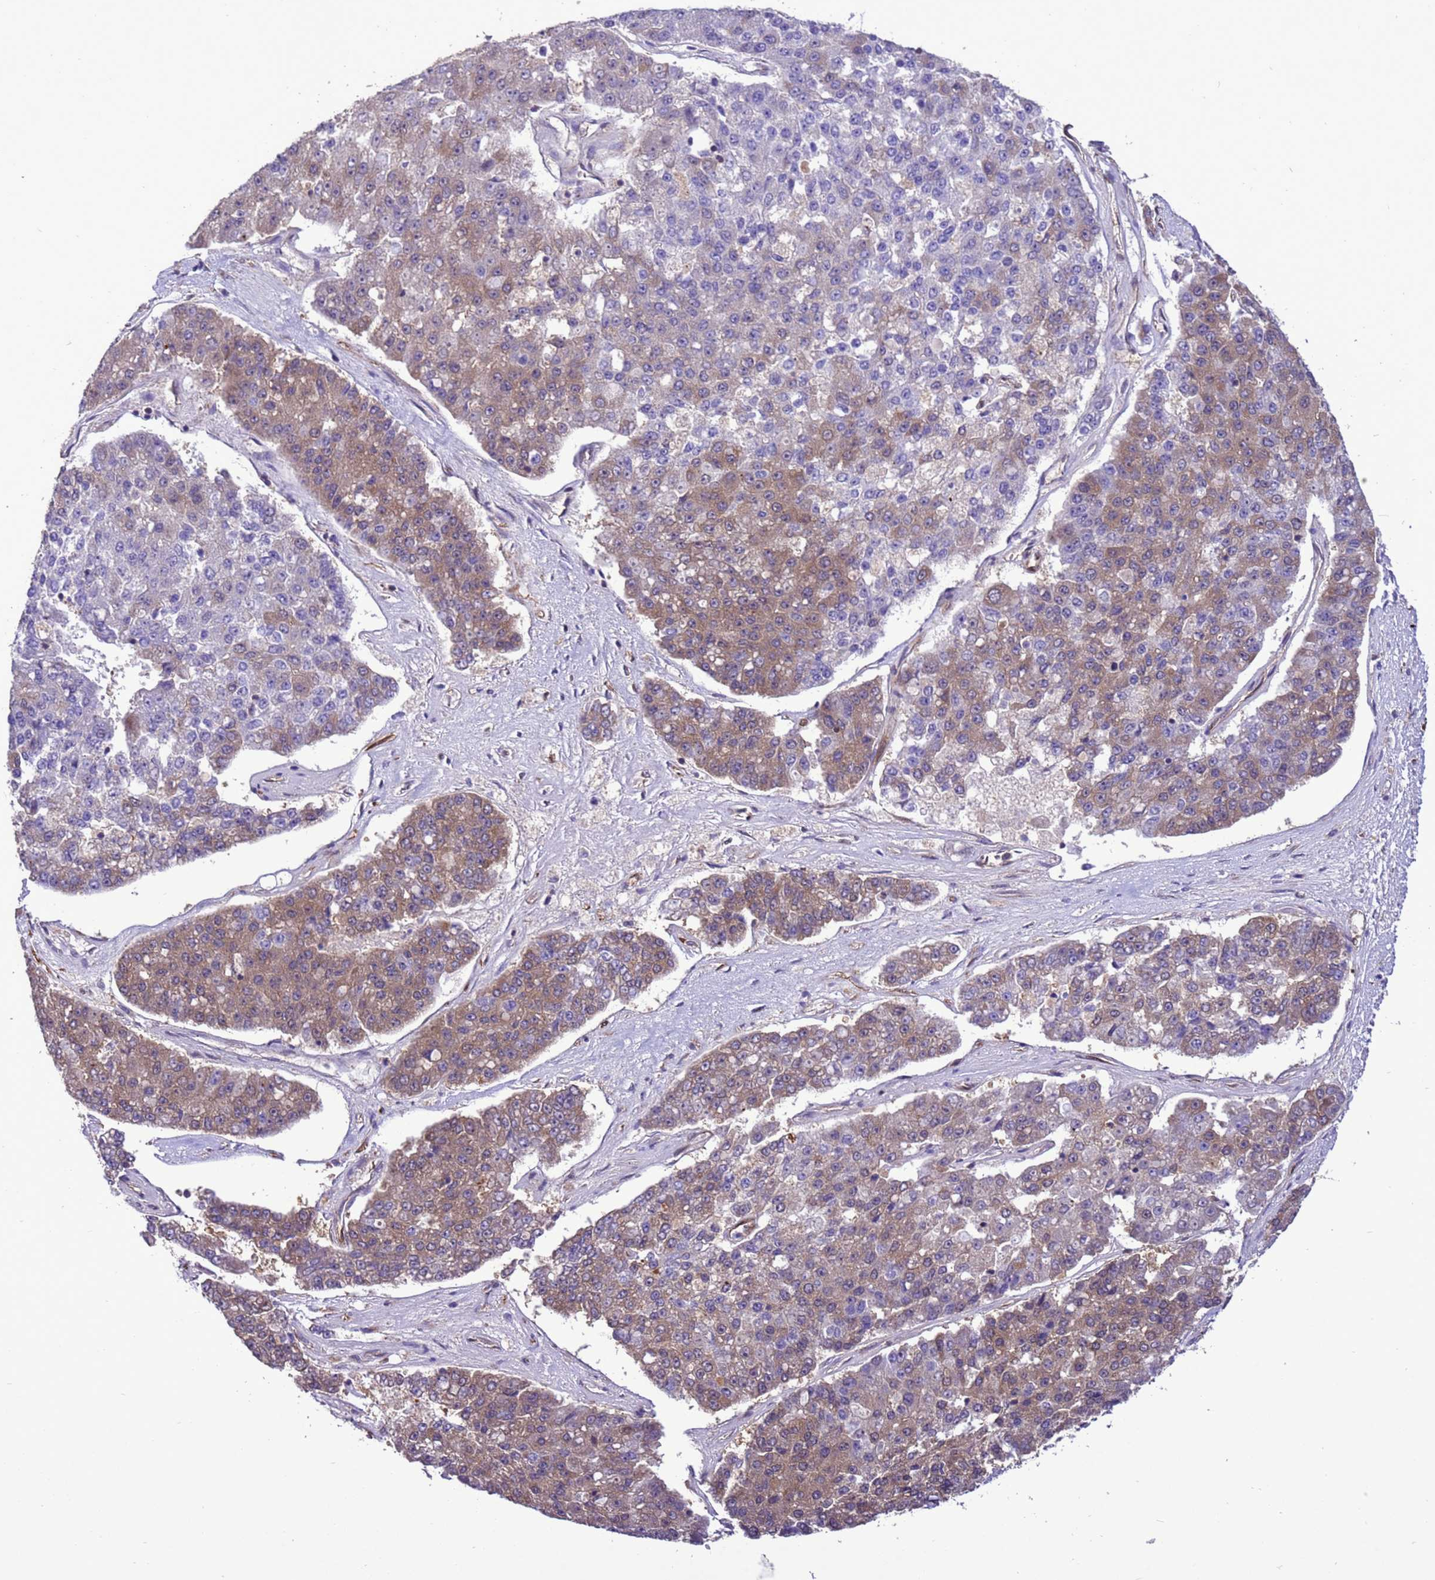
{"staining": {"intensity": "moderate", "quantity": "<25%", "location": "cytoplasmic/membranous"}, "tissue": "pancreatic cancer", "cell_type": "Tumor cells", "image_type": "cancer", "snomed": [{"axis": "morphology", "description": "Adenocarcinoma, NOS"}, {"axis": "topography", "description": "Pancreas"}], "caption": "High-magnification brightfield microscopy of pancreatic cancer stained with DAB (3,3'-diaminobenzidine) (brown) and counterstained with hematoxylin (blue). tumor cells exhibit moderate cytoplasmic/membranous staining is seen in approximately<25% of cells. The staining was performed using DAB (3,3'-diaminobenzidine), with brown indicating positive protein expression. Nuclei are stained blue with hematoxylin.", "gene": "RABEP2", "patient": {"sex": "male", "age": 50}}